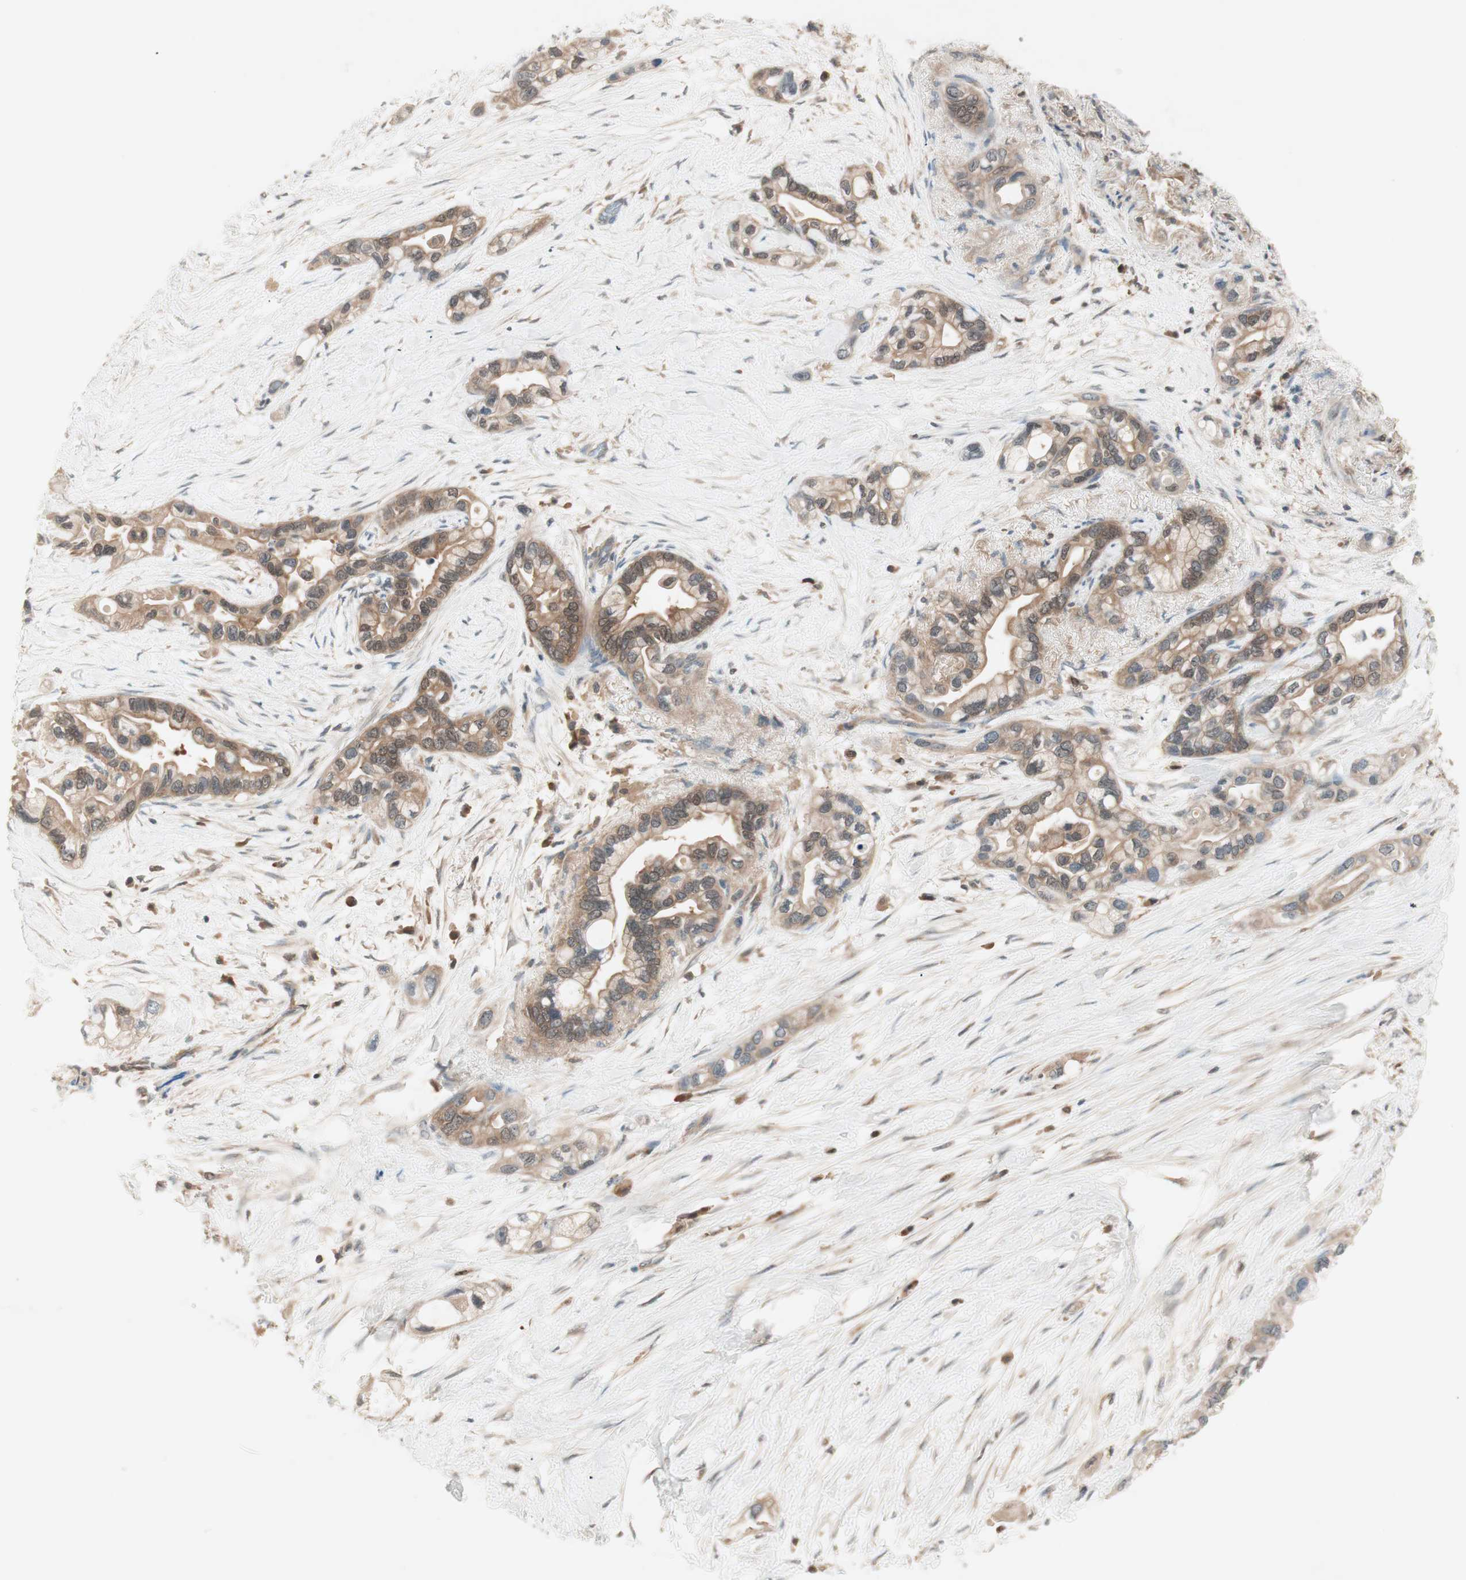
{"staining": {"intensity": "weak", "quantity": ">75%", "location": "cytoplasmic/membranous"}, "tissue": "pancreatic cancer", "cell_type": "Tumor cells", "image_type": "cancer", "snomed": [{"axis": "morphology", "description": "Adenocarcinoma, NOS"}, {"axis": "topography", "description": "Pancreas"}], "caption": "Immunohistochemical staining of human pancreatic adenocarcinoma displays low levels of weak cytoplasmic/membranous expression in approximately >75% of tumor cells.", "gene": "GALT", "patient": {"sex": "female", "age": 77}}